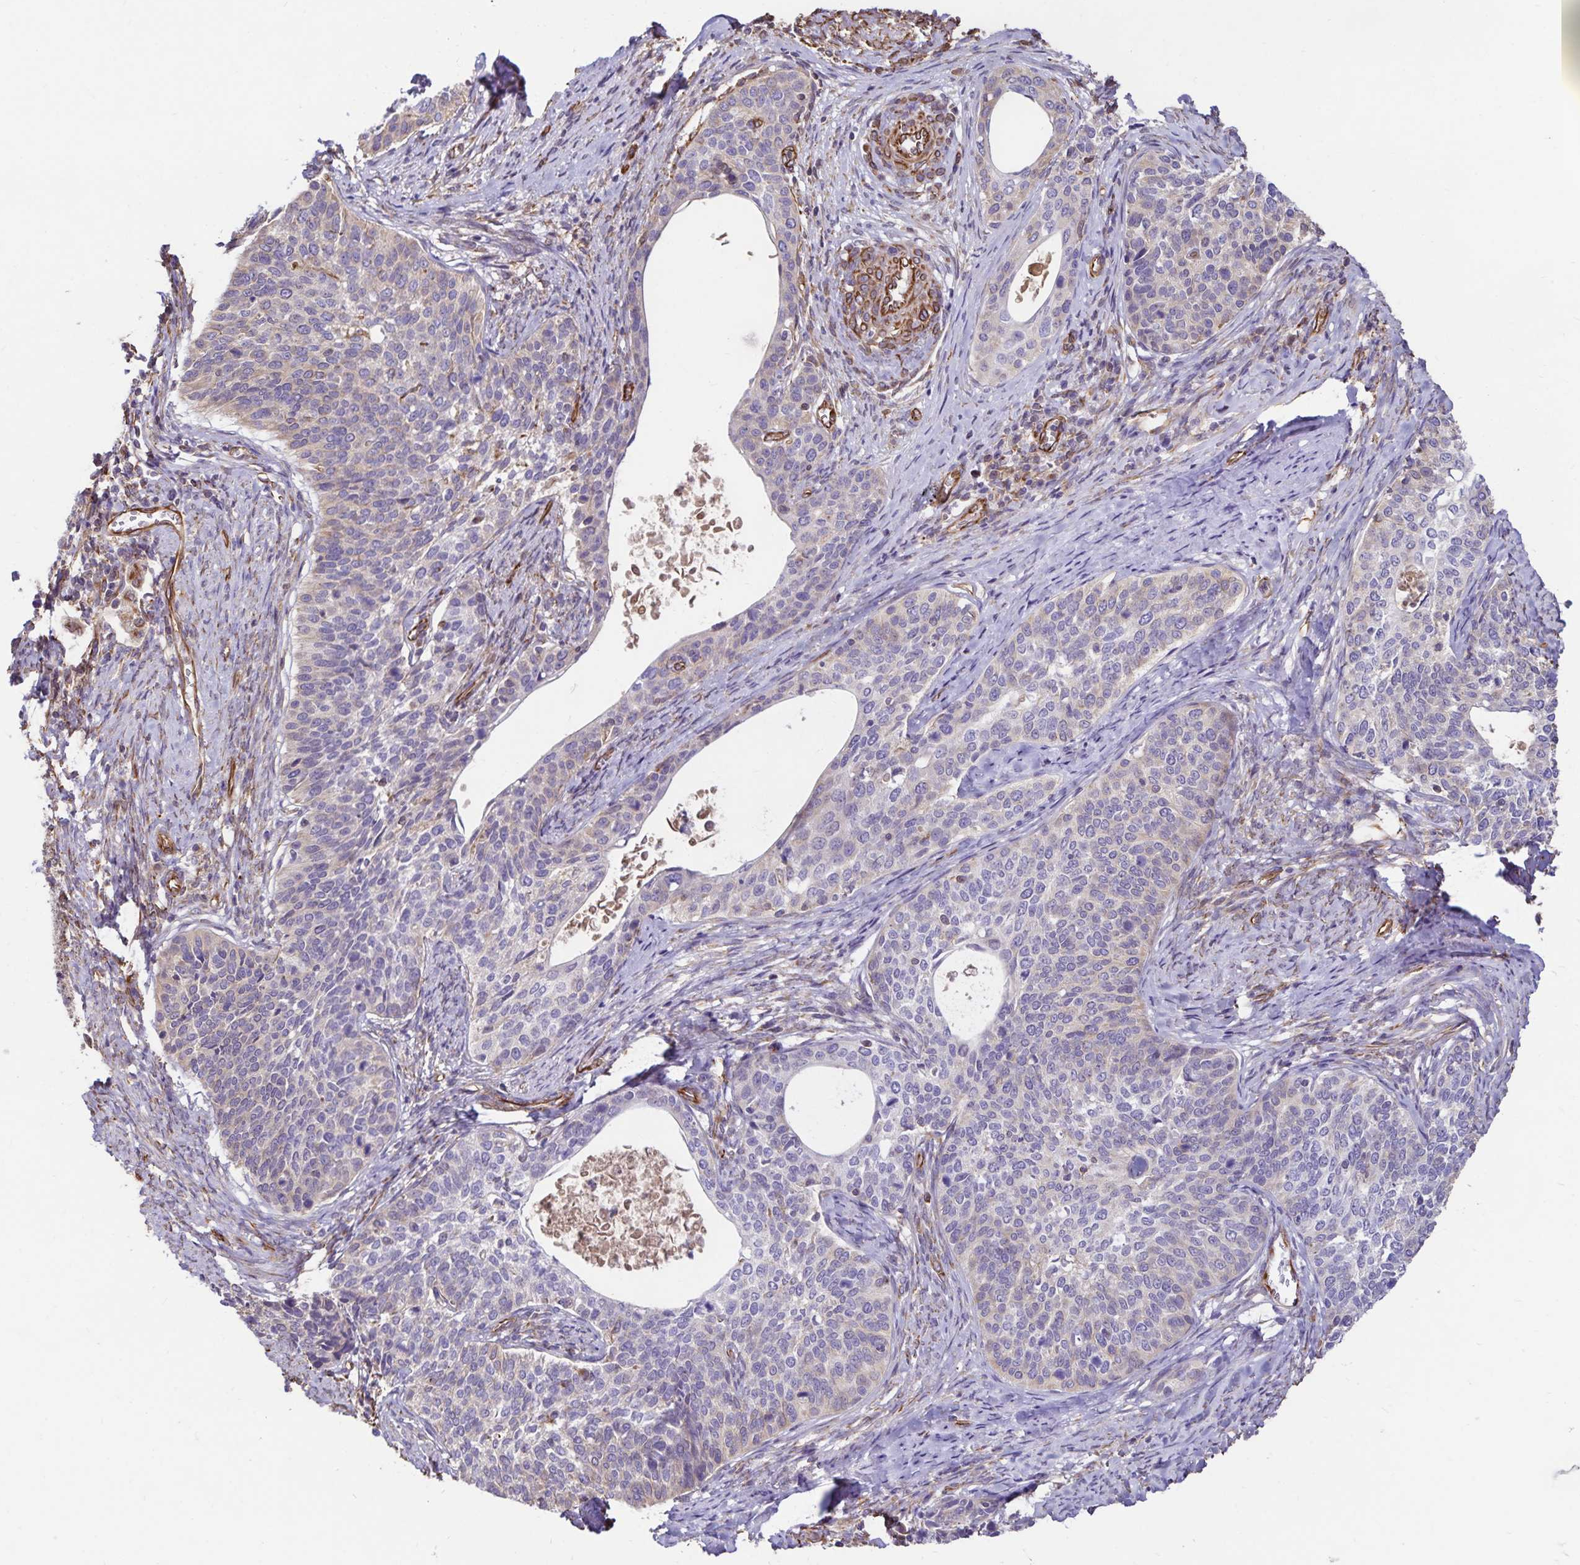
{"staining": {"intensity": "negative", "quantity": "none", "location": "none"}, "tissue": "cervical cancer", "cell_type": "Tumor cells", "image_type": "cancer", "snomed": [{"axis": "morphology", "description": "Squamous cell carcinoma, NOS"}, {"axis": "topography", "description": "Cervix"}], "caption": "An IHC image of cervical cancer (squamous cell carcinoma) is shown. There is no staining in tumor cells of cervical cancer (squamous cell carcinoma).", "gene": "TRPV6", "patient": {"sex": "female", "age": 69}}